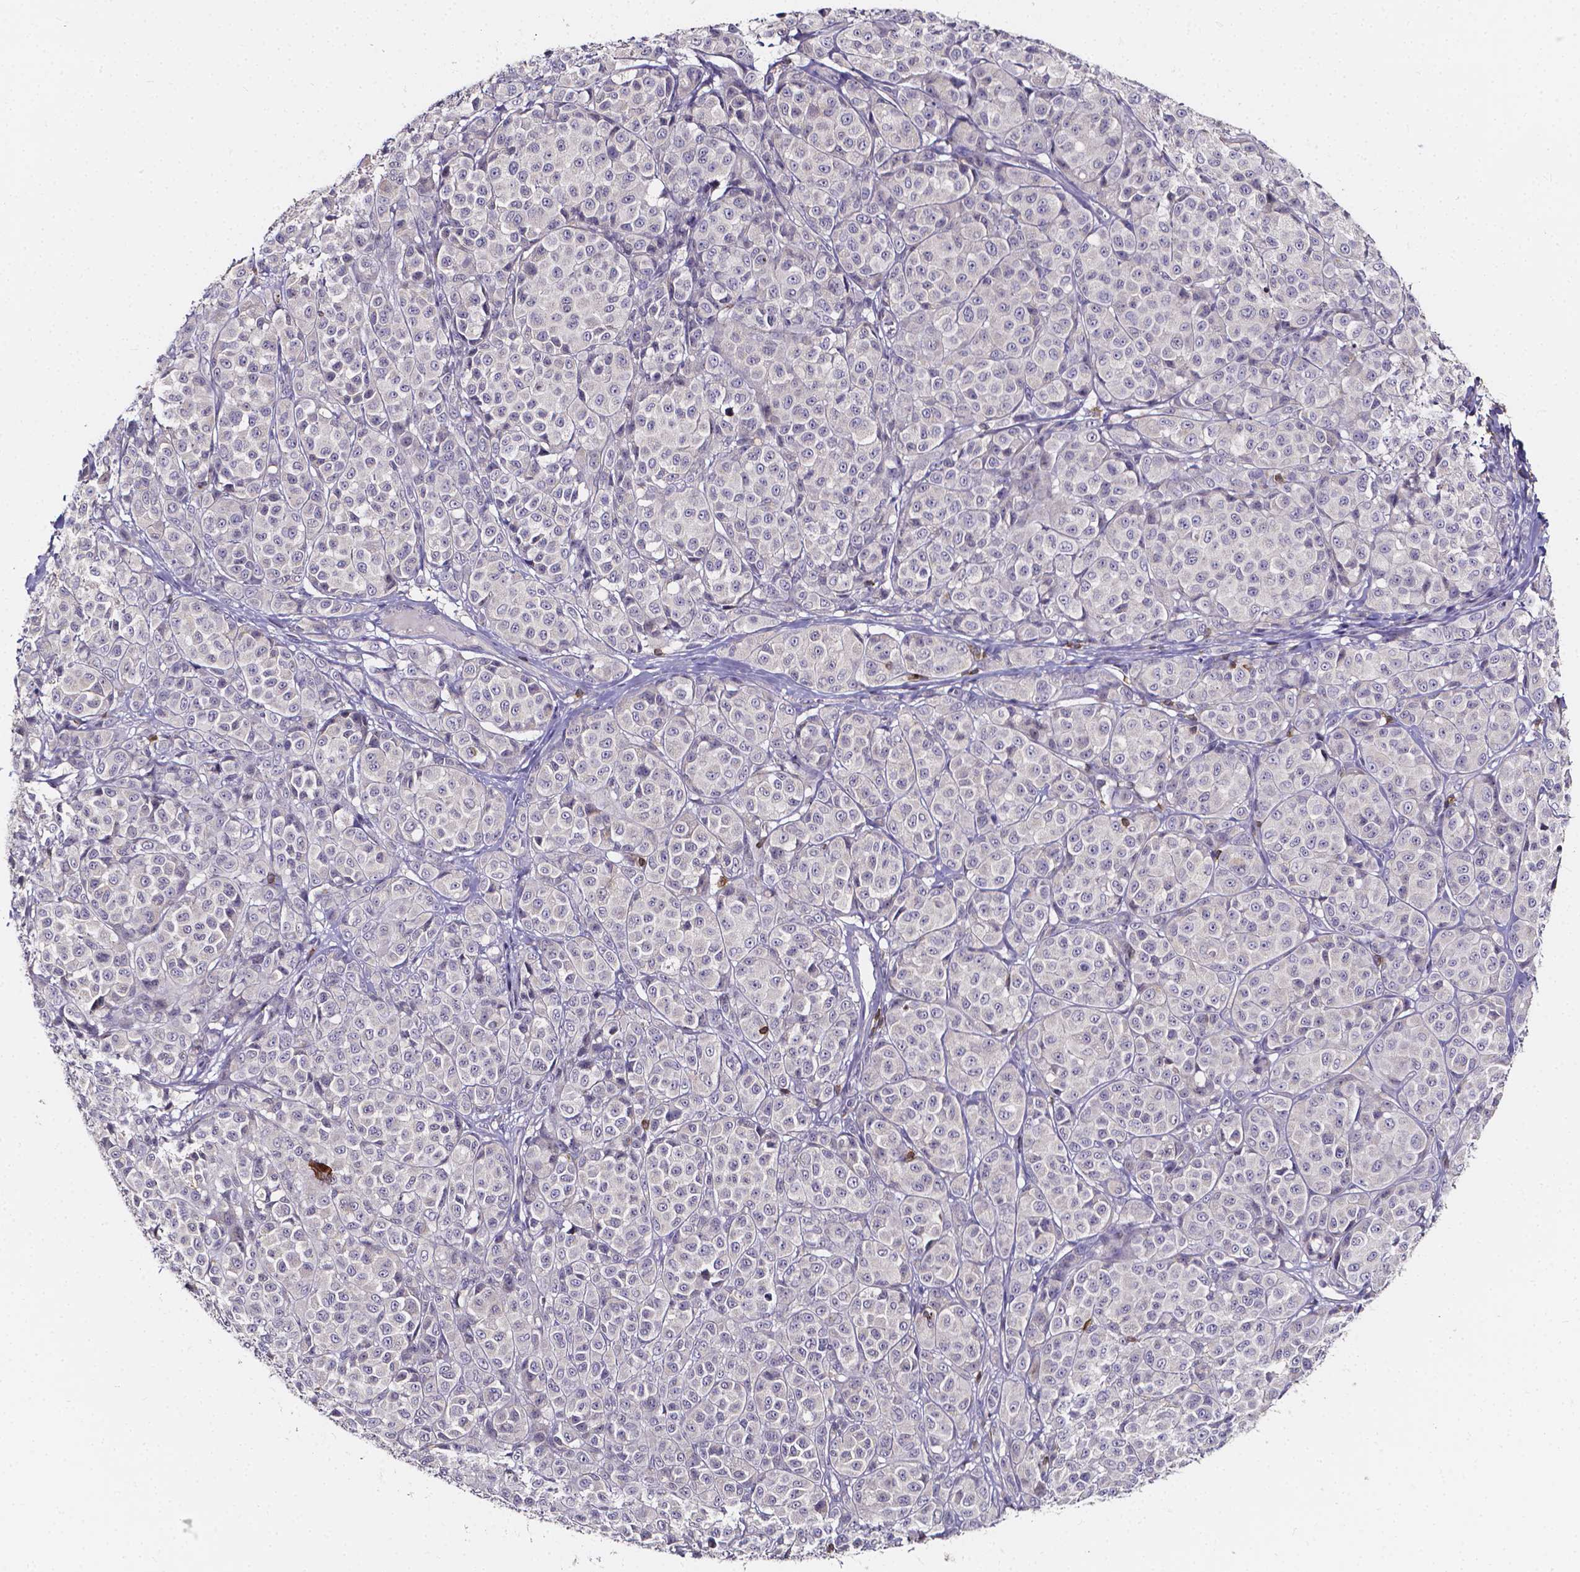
{"staining": {"intensity": "negative", "quantity": "none", "location": "none"}, "tissue": "melanoma", "cell_type": "Tumor cells", "image_type": "cancer", "snomed": [{"axis": "morphology", "description": "Malignant melanoma, NOS"}, {"axis": "topography", "description": "Skin"}], "caption": "High power microscopy photomicrograph of an immunohistochemistry image of malignant melanoma, revealing no significant positivity in tumor cells.", "gene": "THEMIS", "patient": {"sex": "male", "age": 89}}